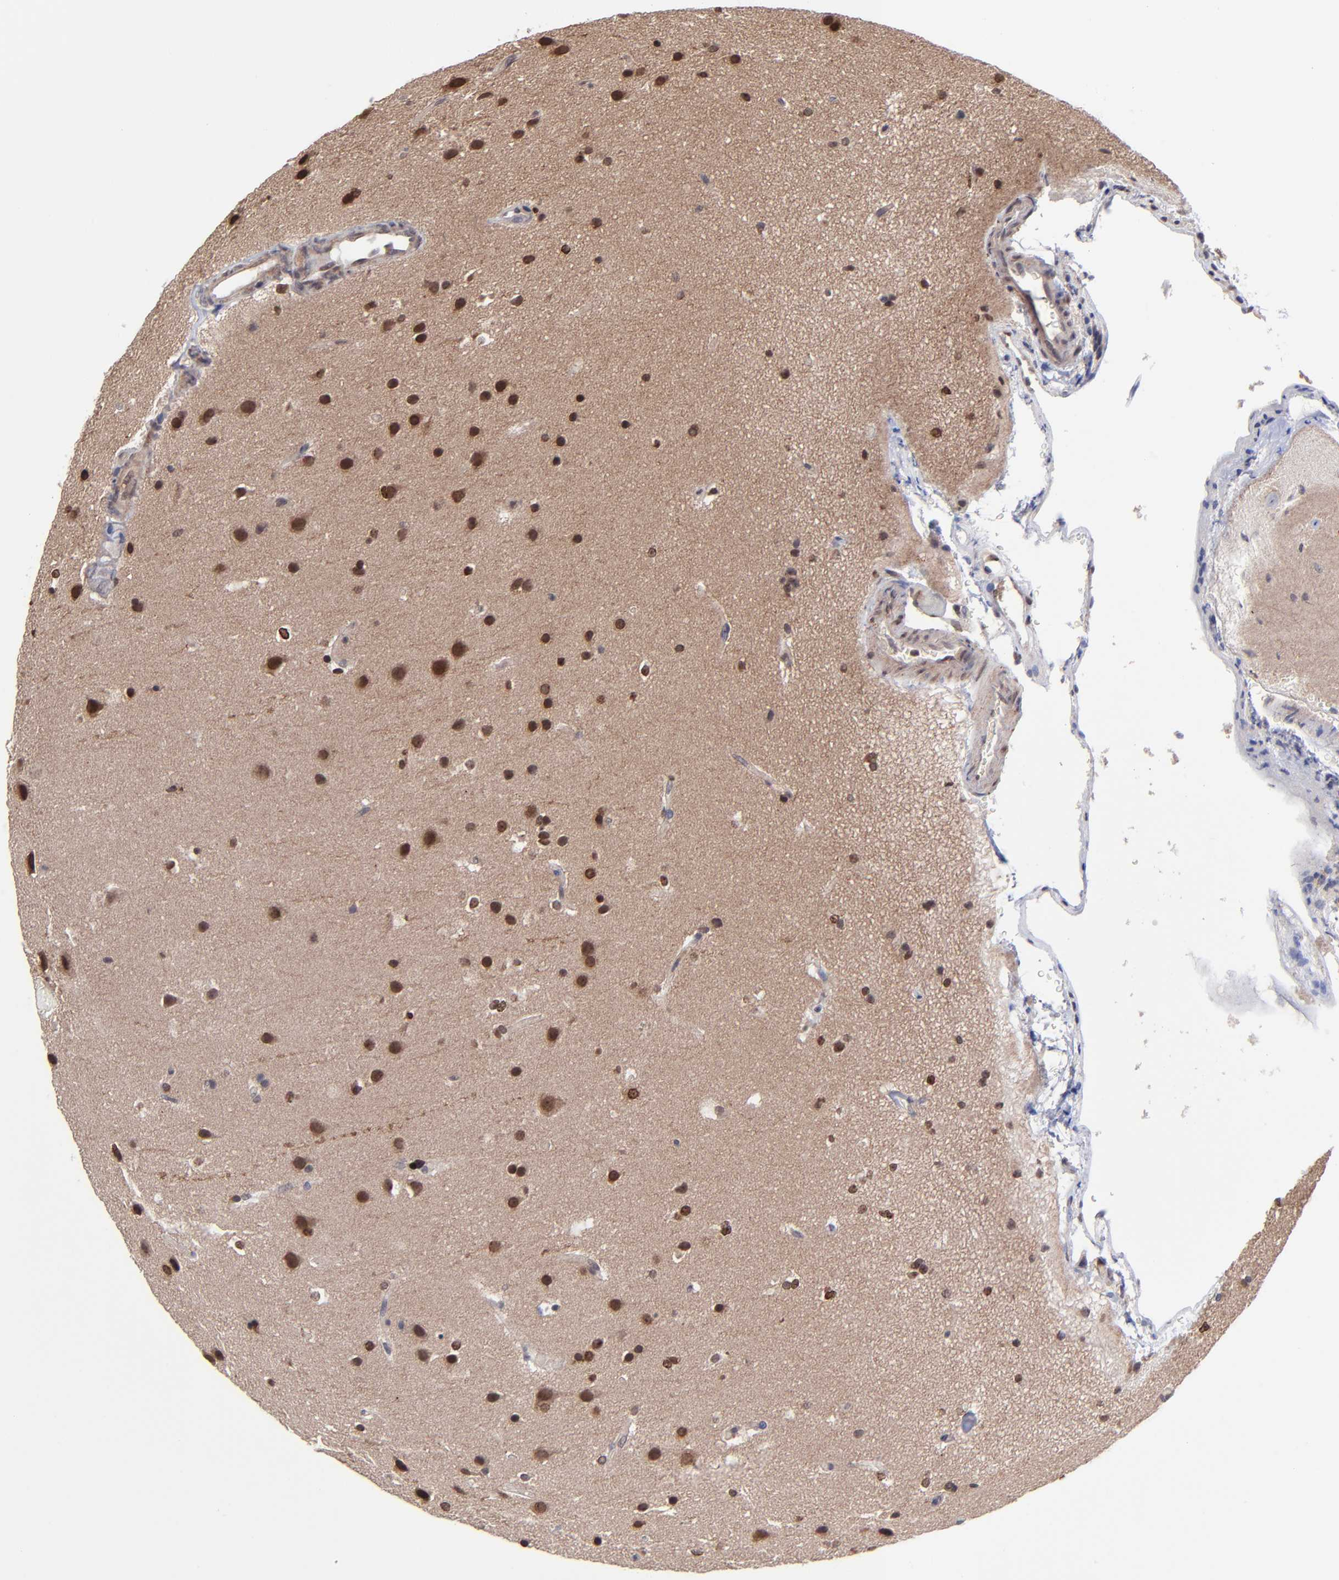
{"staining": {"intensity": "strong", "quantity": ">75%", "location": "nuclear"}, "tissue": "glioma", "cell_type": "Tumor cells", "image_type": "cancer", "snomed": [{"axis": "morphology", "description": "Glioma, malignant, Low grade"}, {"axis": "topography", "description": "Cerebral cortex"}], "caption": "Malignant low-grade glioma stained with immunohistochemistry demonstrates strong nuclear staining in about >75% of tumor cells.", "gene": "ZNF419", "patient": {"sex": "female", "age": 47}}